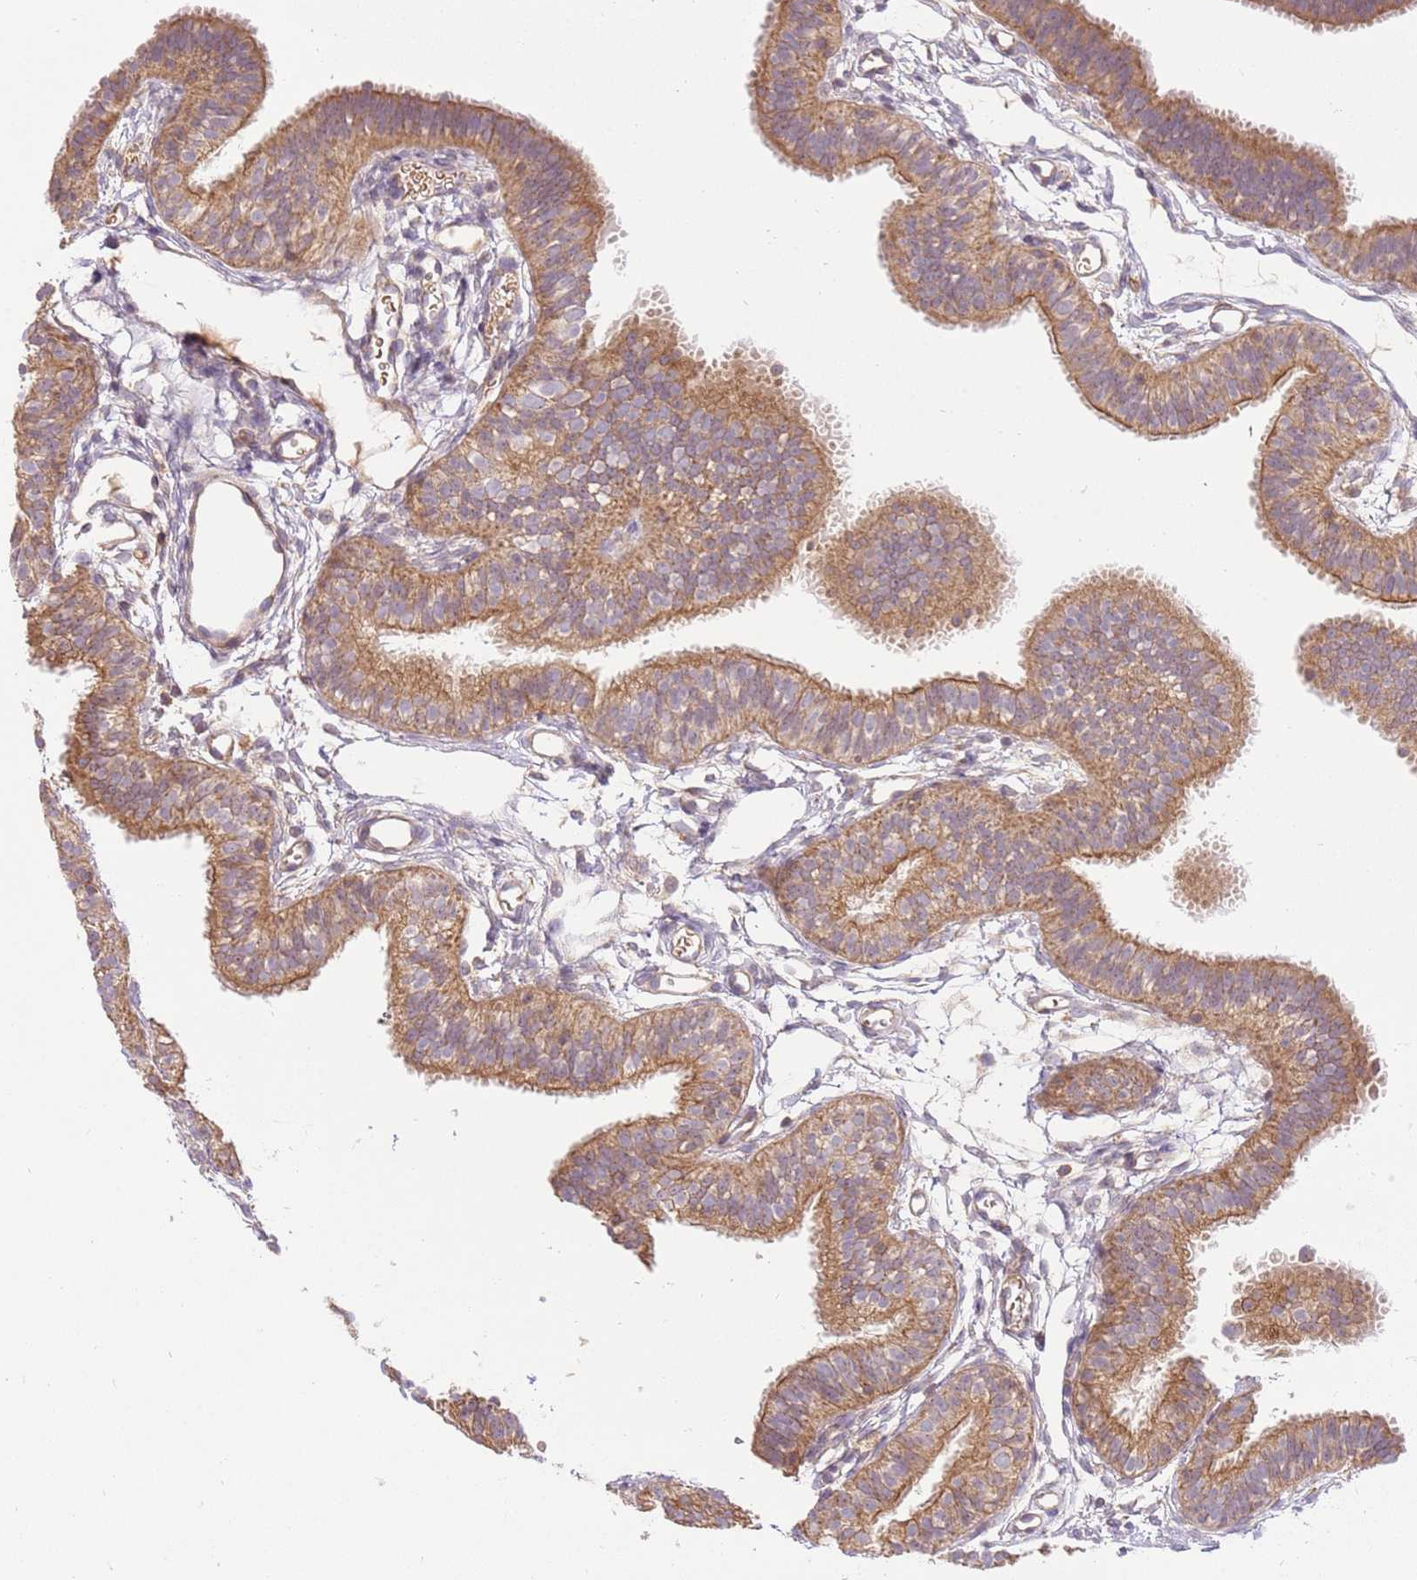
{"staining": {"intensity": "moderate", "quantity": ">75%", "location": "cytoplasmic/membranous"}, "tissue": "fallopian tube", "cell_type": "Glandular cells", "image_type": "normal", "snomed": [{"axis": "morphology", "description": "Normal tissue, NOS"}, {"axis": "topography", "description": "Fallopian tube"}], "caption": "Fallopian tube stained with DAB immunohistochemistry demonstrates medium levels of moderate cytoplasmic/membranous staining in approximately >75% of glandular cells.", "gene": "SPATA2L", "patient": {"sex": "female", "age": 35}}